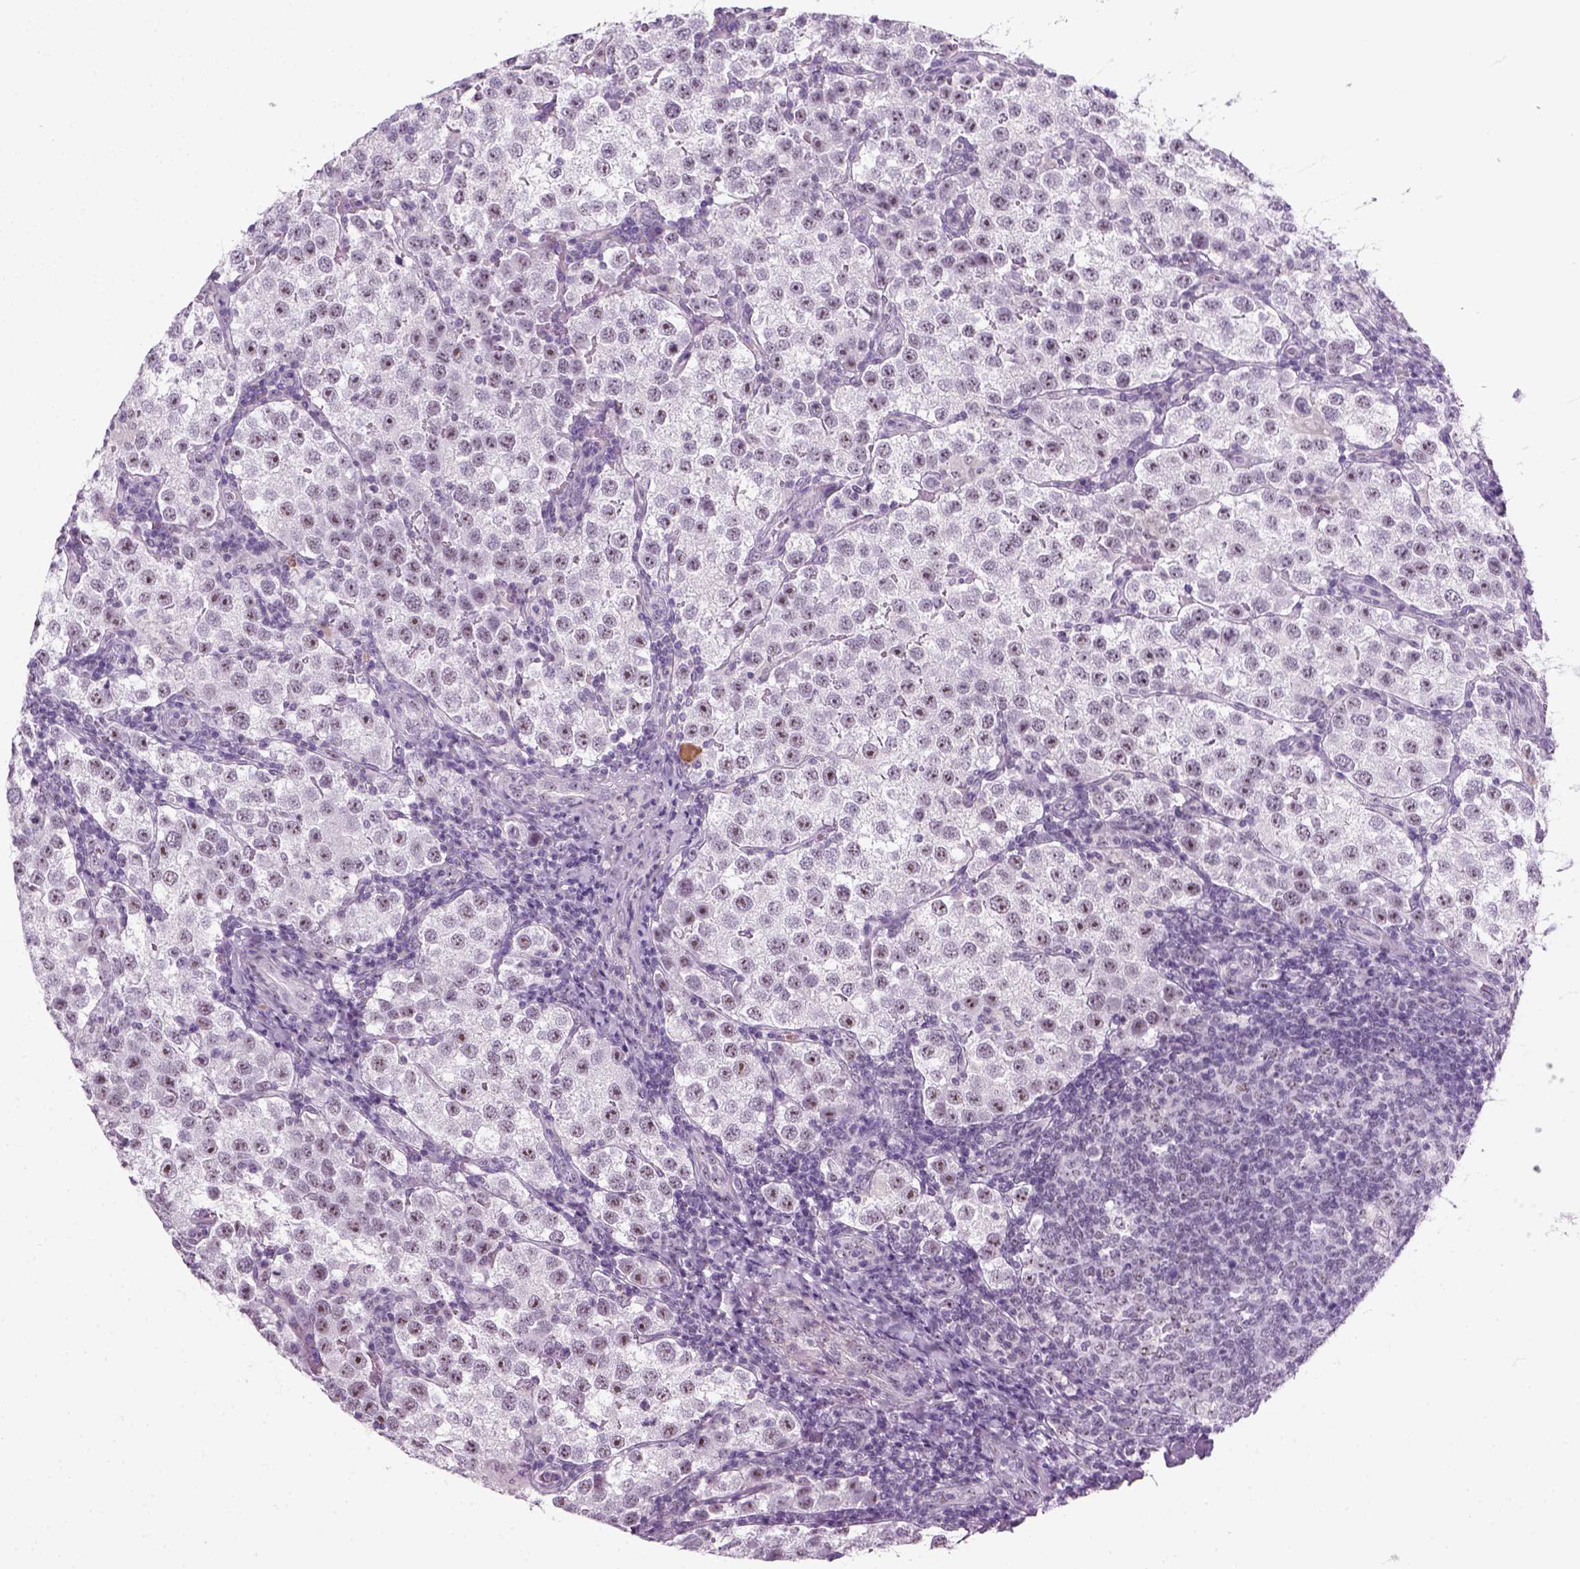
{"staining": {"intensity": "weak", "quantity": "25%-75%", "location": "nuclear"}, "tissue": "testis cancer", "cell_type": "Tumor cells", "image_type": "cancer", "snomed": [{"axis": "morphology", "description": "Seminoma, NOS"}, {"axis": "topography", "description": "Testis"}], "caption": "Brown immunohistochemical staining in human testis cancer shows weak nuclear staining in about 25%-75% of tumor cells. (brown staining indicates protein expression, while blue staining denotes nuclei).", "gene": "ZNF865", "patient": {"sex": "male", "age": 37}}